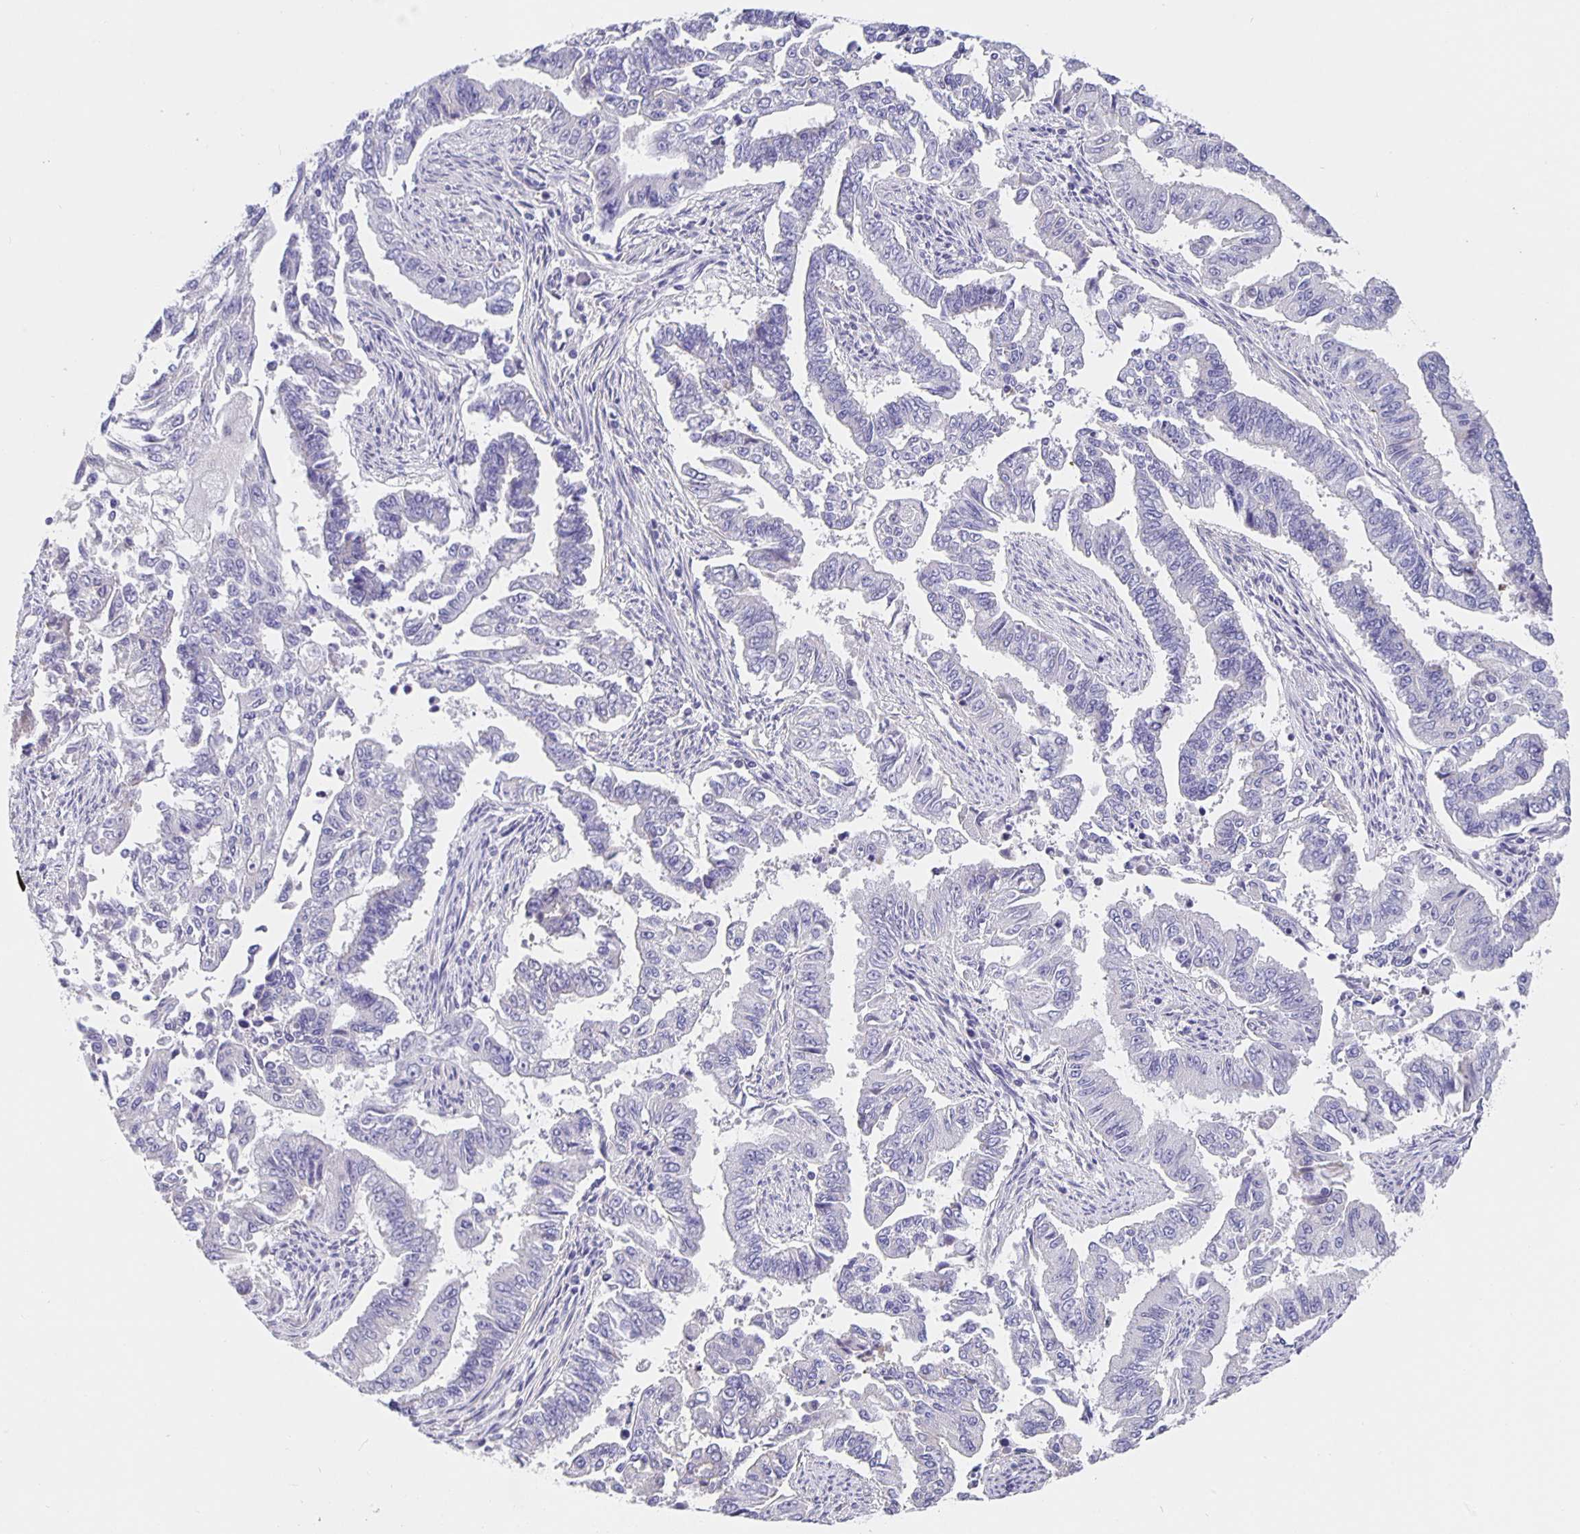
{"staining": {"intensity": "negative", "quantity": "none", "location": "none"}, "tissue": "endometrial cancer", "cell_type": "Tumor cells", "image_type": "cancer", "snomed": [{"axis": "morphology", "description": "Adenocarcinoma, NOS"}, {"axis": "topography", "description": "Uterus"}], "caption": "Tumor cells are negative for brown protein staining in endometrial cancer (adenocarcinoma).", "gene": "CFAP74", "patient": {"sex": "female", "age": 59}}